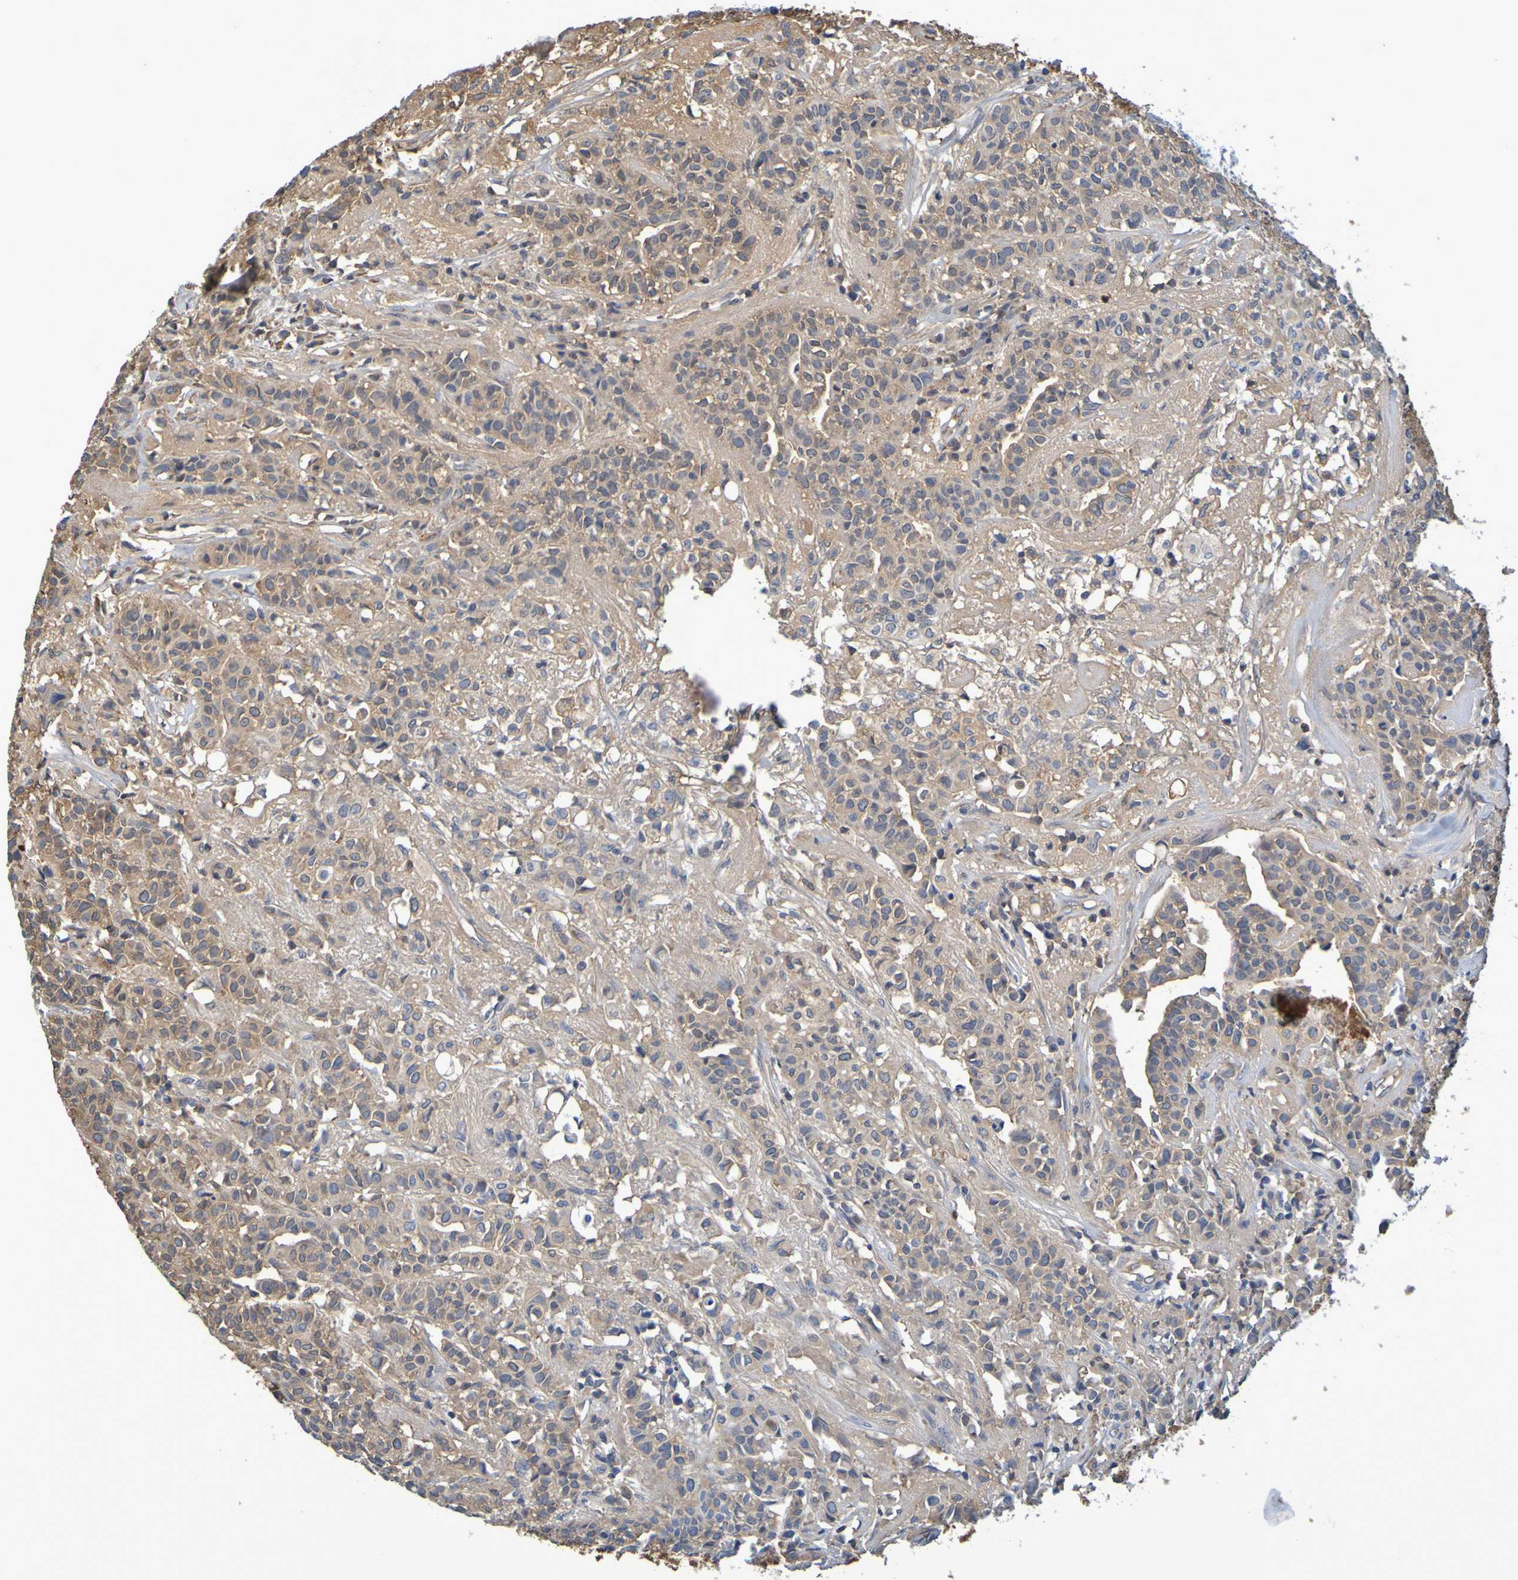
{"staining": {"intensity": "weak", "quantity": "25%-75%", "location": "cytoplasmic/membranous"}, "tissue": "head and neck cancer", "cell_type": "Tumor cells", "image_type": "cancer", "snomed": [{"axis": "morphology", "description": "Adenocarcinoma, NOS"}, {"axis": "topography", "description": "Salivary gland"}, {"axis": "topography", "description": "Head-Neck"}], "caption": "This is an image of immunohistochemistry staining of head and neck cancer (adenocarcinoma), which shows weak expression in the cytoplasmic/membranous of tumor cells.", "gene": "GAB3", "patient": {"sex": "female", "age": 65}}